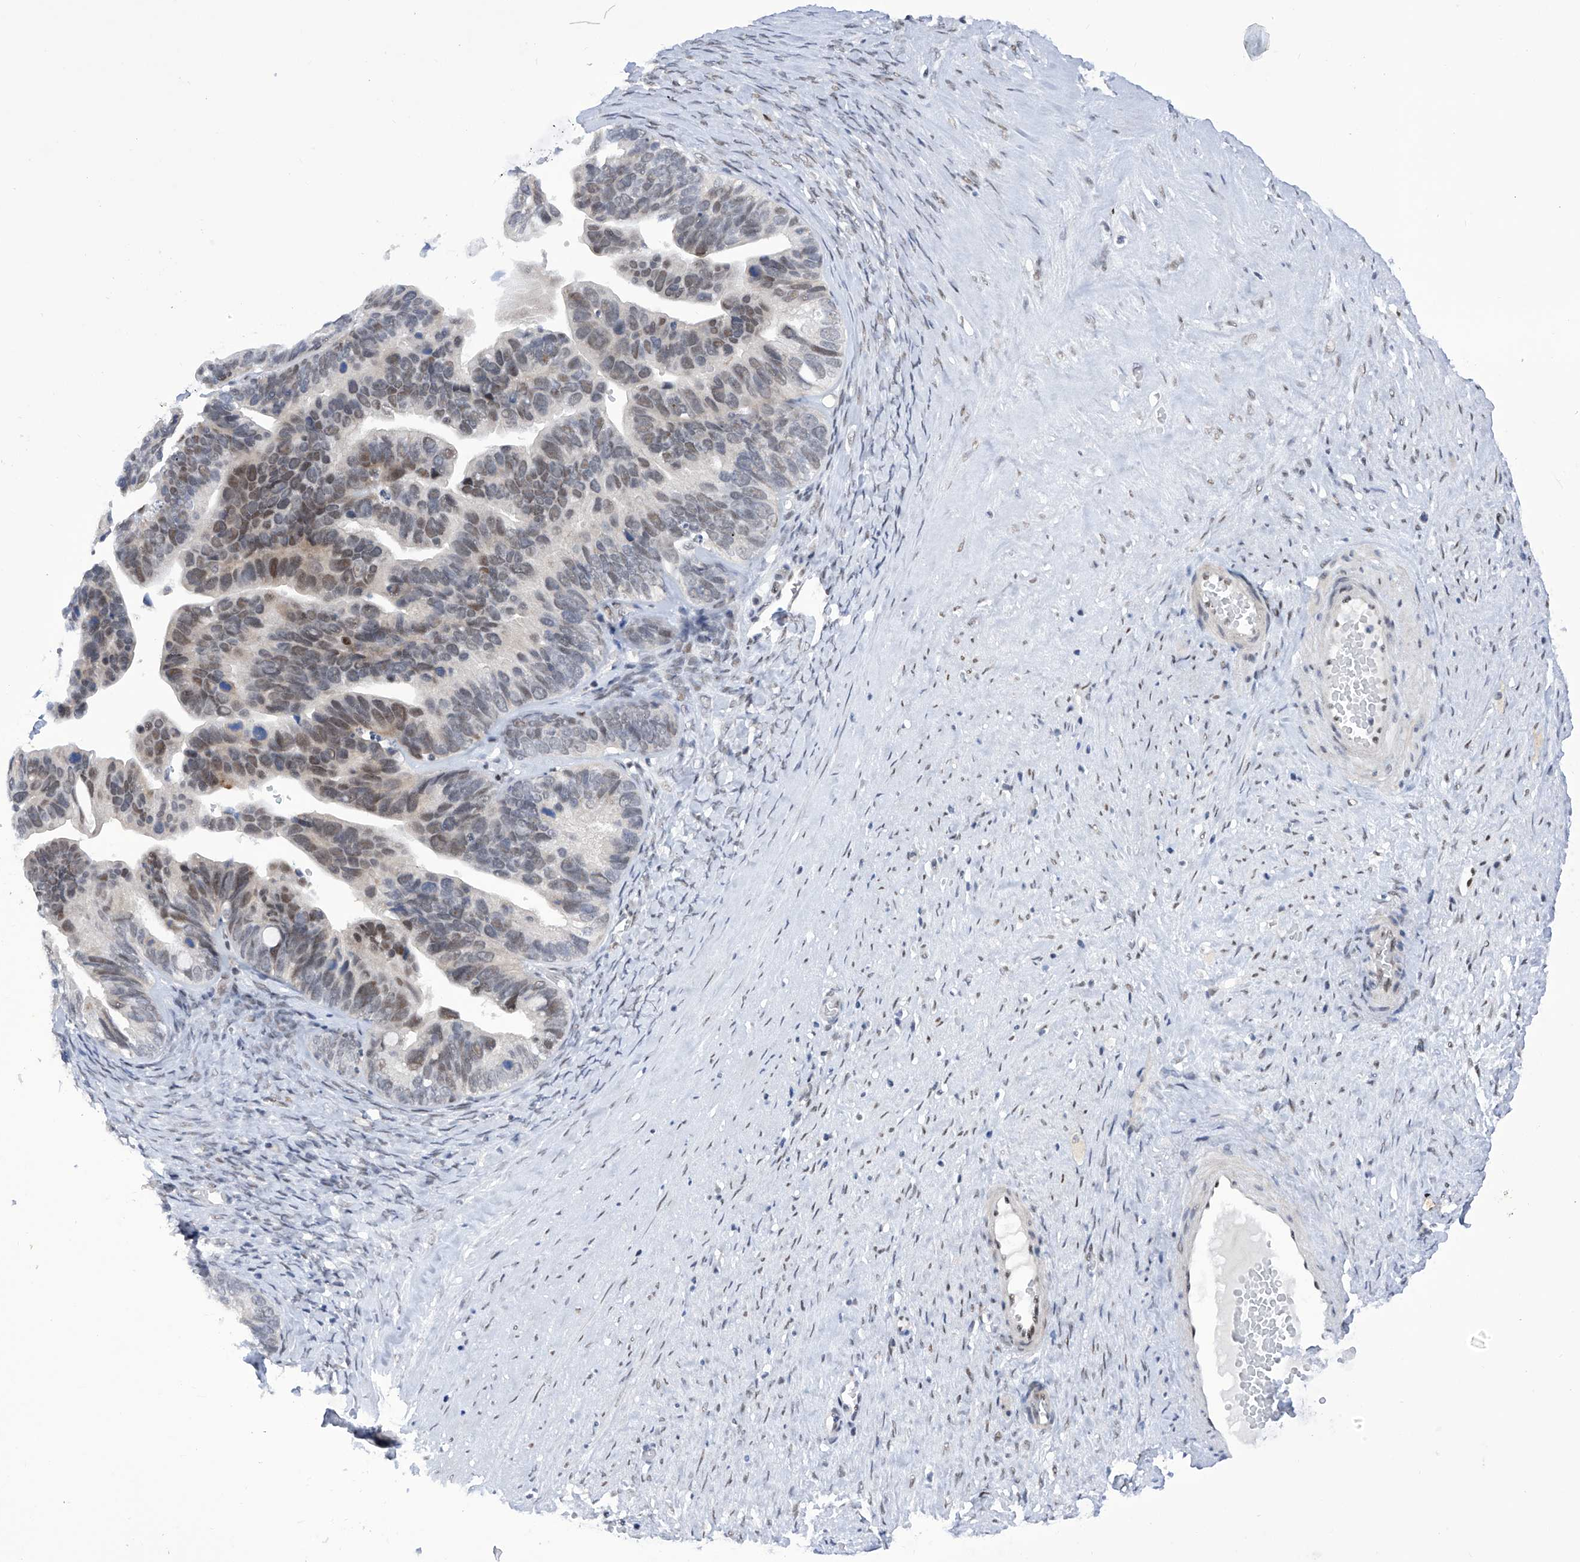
{"staining": {"intensity": "weak", "quantity": "25%-75%", "location": "nuclear"}, "tissue": "ovarian cancer", "cell_type": "Tumor cells", "image_type": "cancer", "snomed": [{"axis": "morphology", "description": "Cystadenocarcinoma, serous, NOS"}, {"axis": "topography", "description": "Ovary"}], "caption": "Immunohistochemistry (DAB) staining of ovarian serous cystadenocarcinoma displays weak nuclear protein positivity in approximately 25%-75% of tumor cells.", "gene": "RAD54L", "patient": {"sex": "female", "age": 56}}